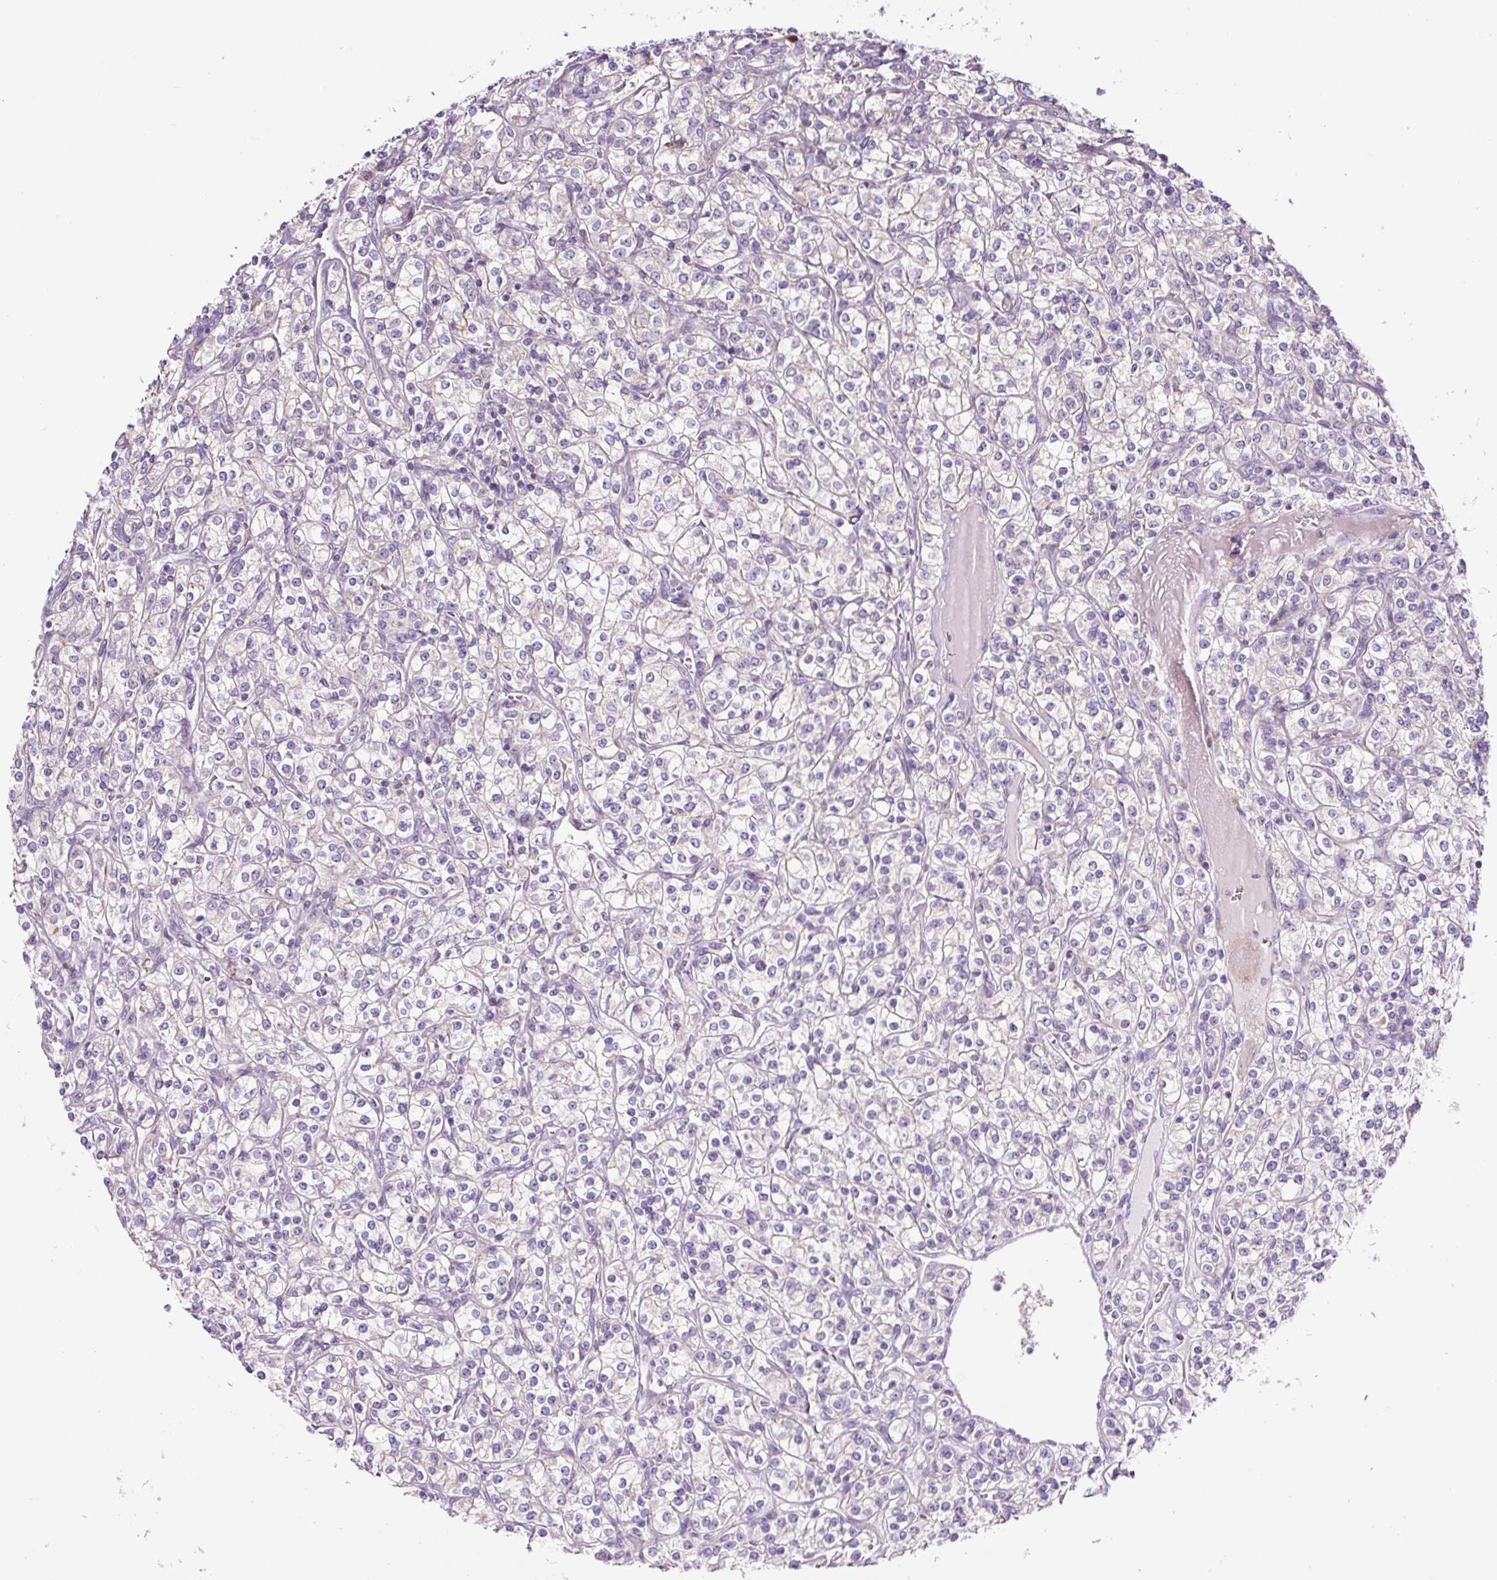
{"staining": {"intensity": "negative", "quantity": "none", "location": "none"}, "tissue": "renal cancer", "cell_type": "Tumor cells", "image_type": "cancer", "snomed": [{"axis": "morphology", "description": "Adenocarcinoma, NOS"}, {"axis": "topography", "description": "Kidney"}], "caption": "Immunohistochemistry of renal cancer displays no expression in tumor cells.", "gene": "HPS4", "patient": {"sex": "male", "age": 77}}